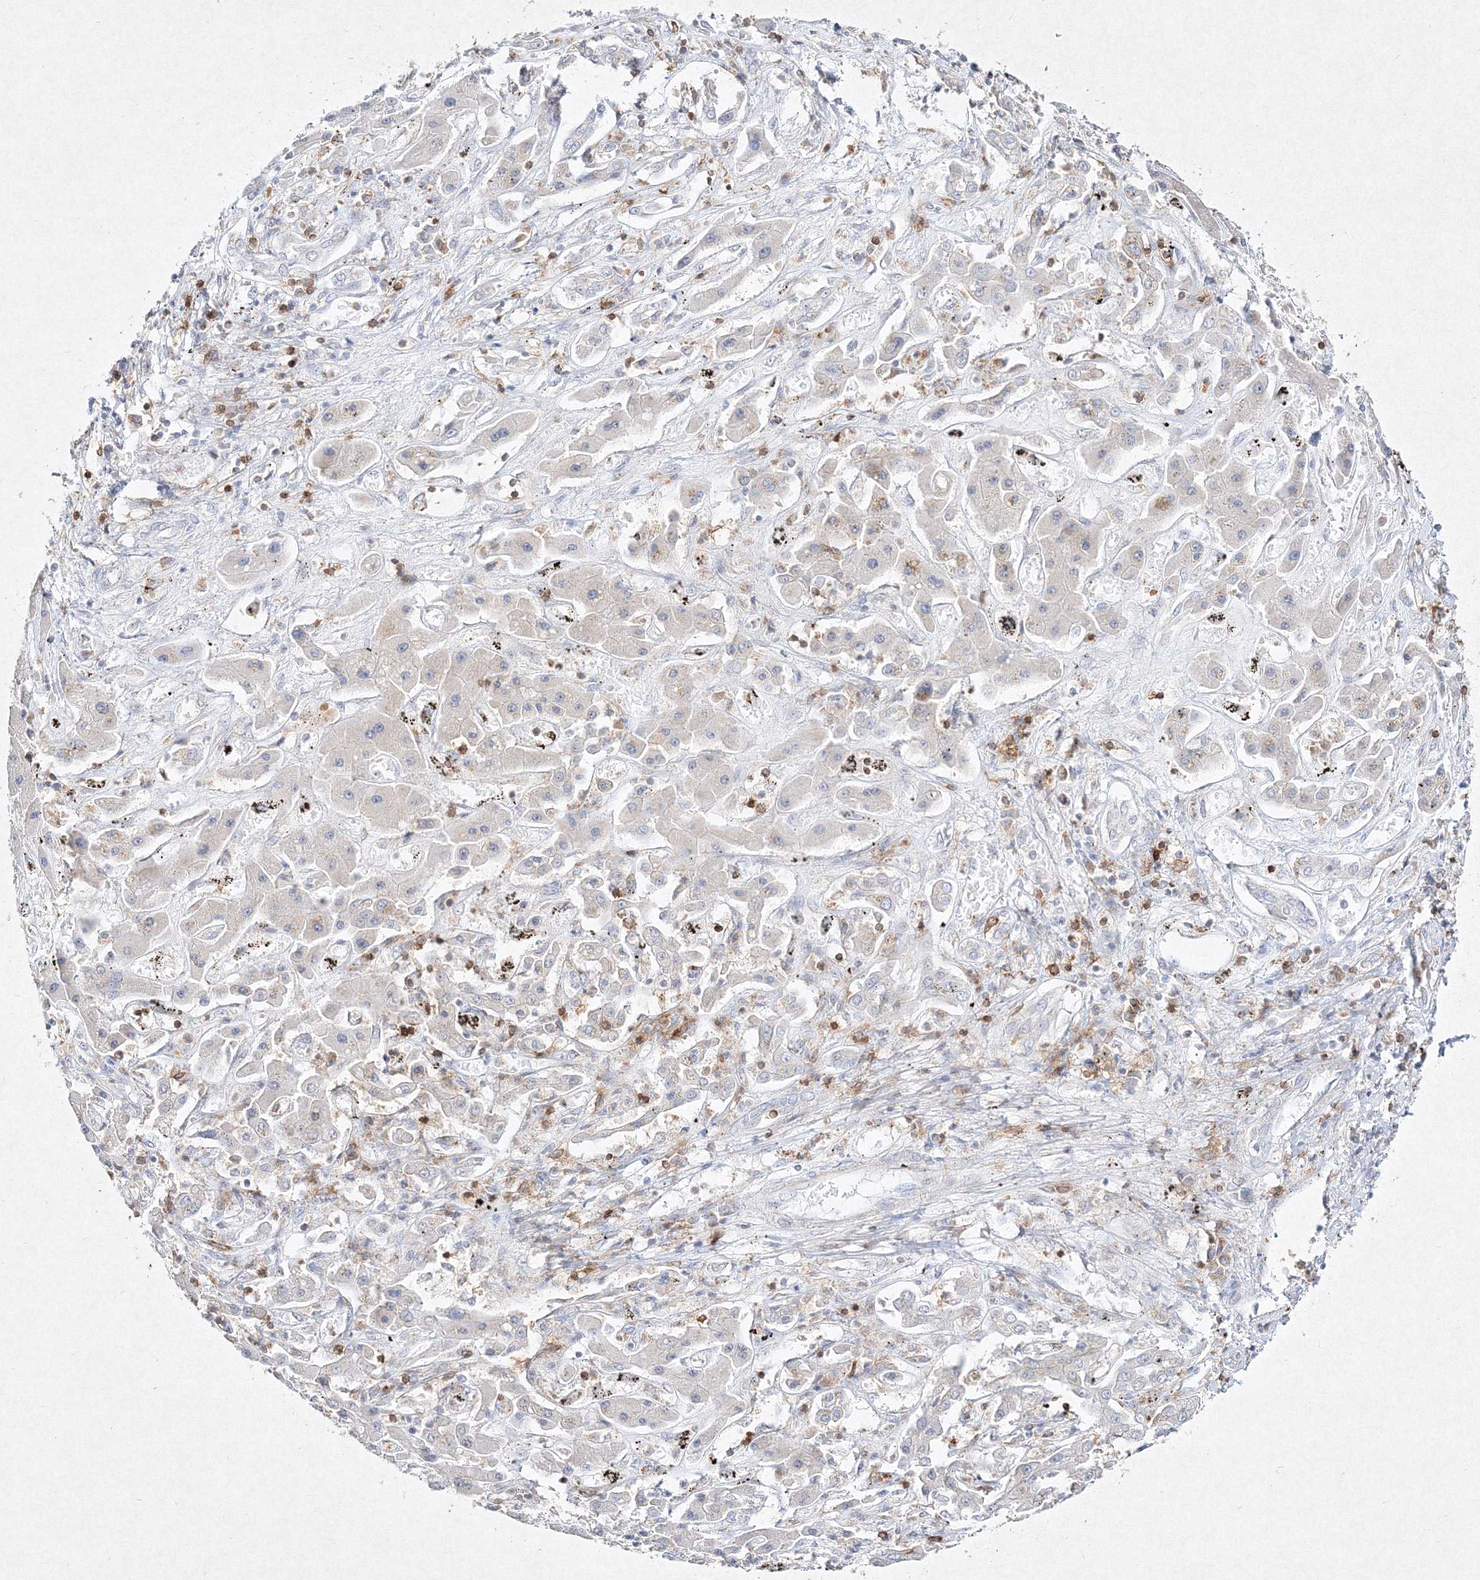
{"staining": {"intensity": "moderate", "quantity": "<25%", "location": "cytoplasmic/membranous"}, "tissue": "liver cancer", "cell_type": "Tumor cells", "image_type": "cancer", "snomed": [{"axis": "morphology", "description": "Cholangiocarcinoma"}, {"axis": "topography", "description": "Liver"}], "caption": "DAB immunohistochemical staining of human liver cancer demonstrates moderate cytoplasmic/membranous protein expression in approximately <25% of tumor cells. (Brightfield microscopy of DAB IHC at high magnification).", "gene": "HCST", "patient": {"sex": "male", "age": 67}}